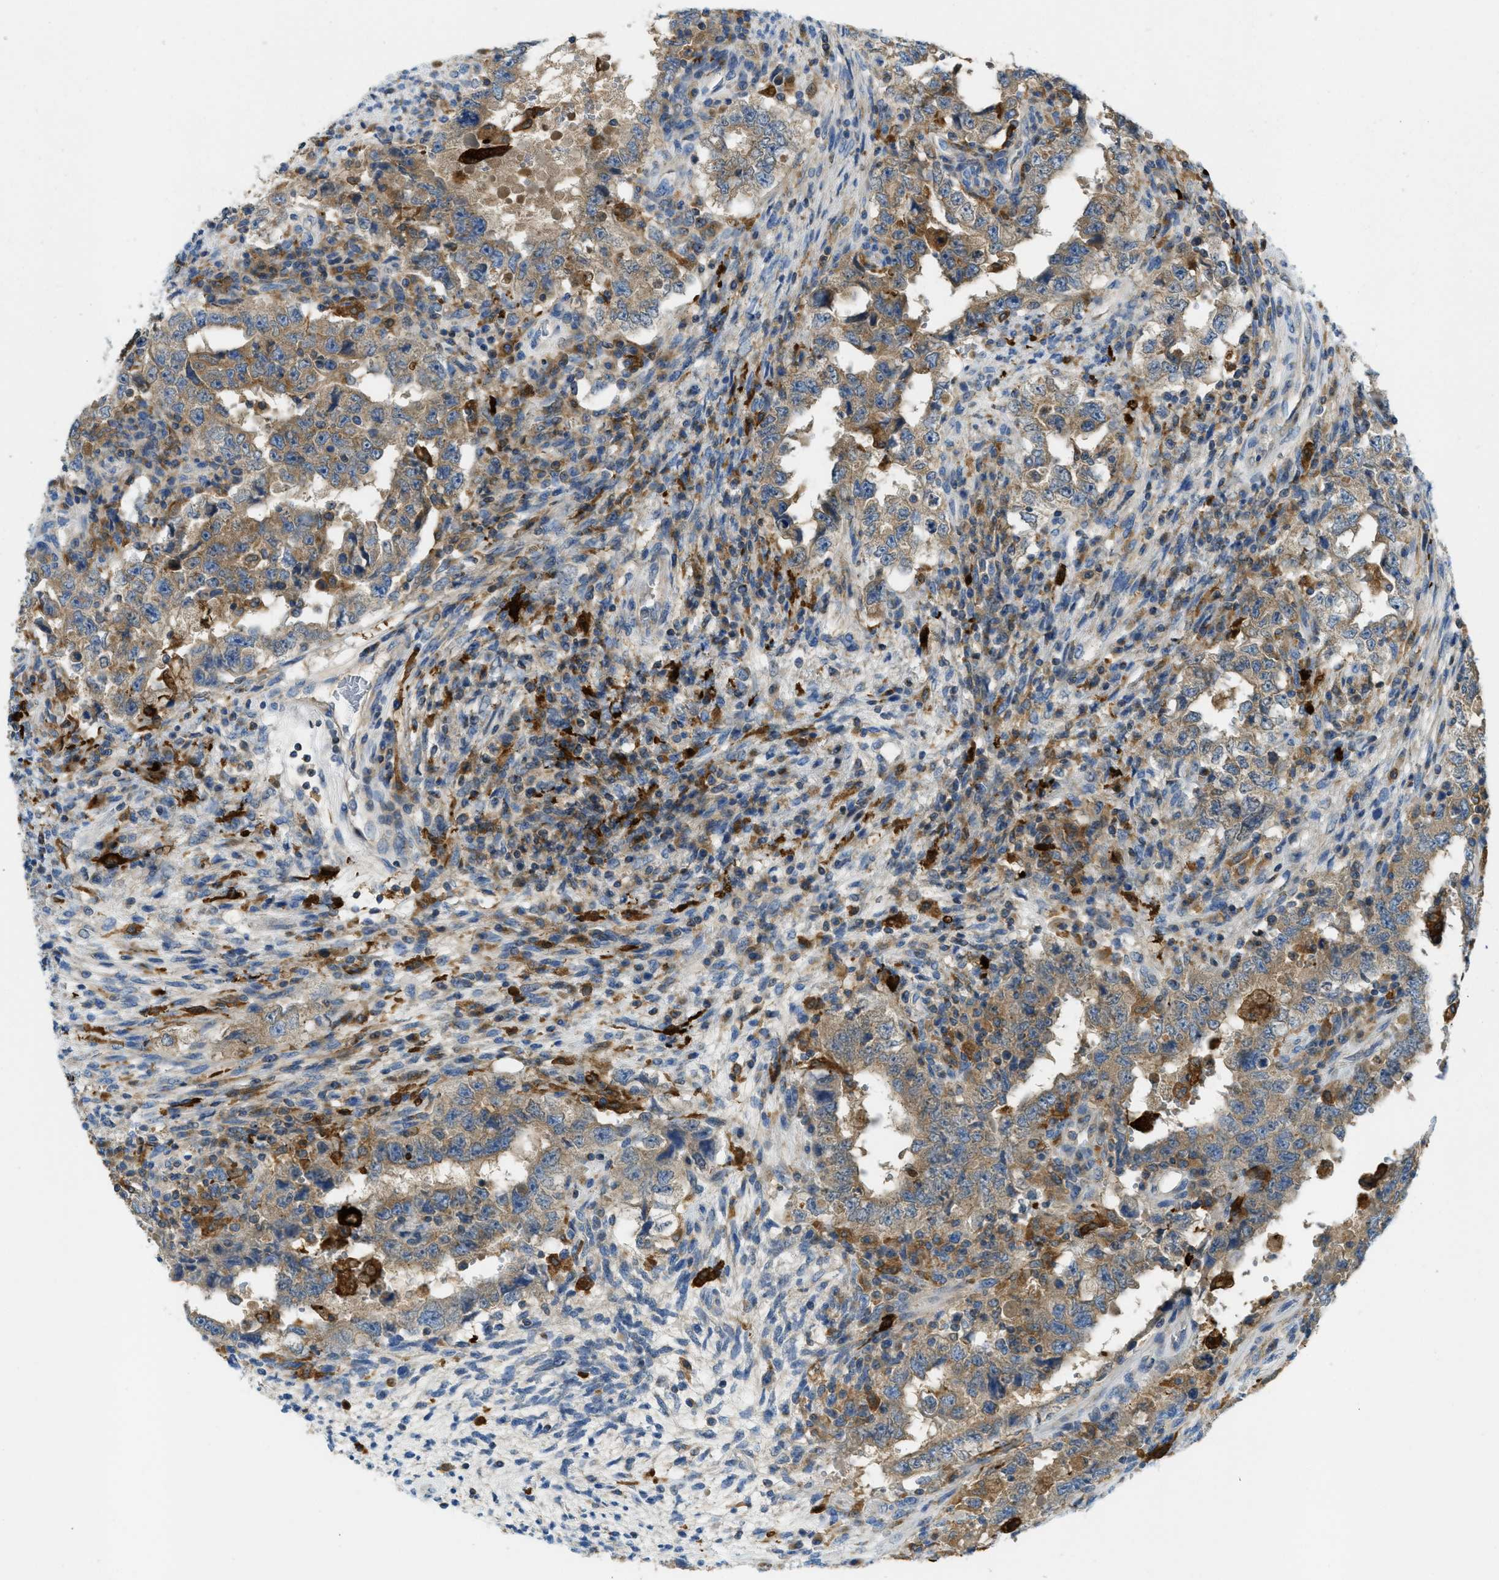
{"staining": {"intensity": "moderate", "quantity": "25%-75%", "location": "cytoplasmic/membranous"}, "tissue": "testis cancer", "cell_type": "Tumor cells", "image_type": "cancer", "snomed": [{"axis": "morphology", "description": "Carcinoma, Embryonal, NOS"}, {"axis": "topography", "description": "Testis"}], "caption": "Immunohistochemical staining of testis cancer (embryonal carcinoma) shows medium levels of moderate cytoplasmic/membranous staining in about 25%-75% of tumor cells. (DAB = brown stain, brightfield microscopy at high magnification).", "gene": "RFFL", "patient": {"sex": "male", "age": 26}}